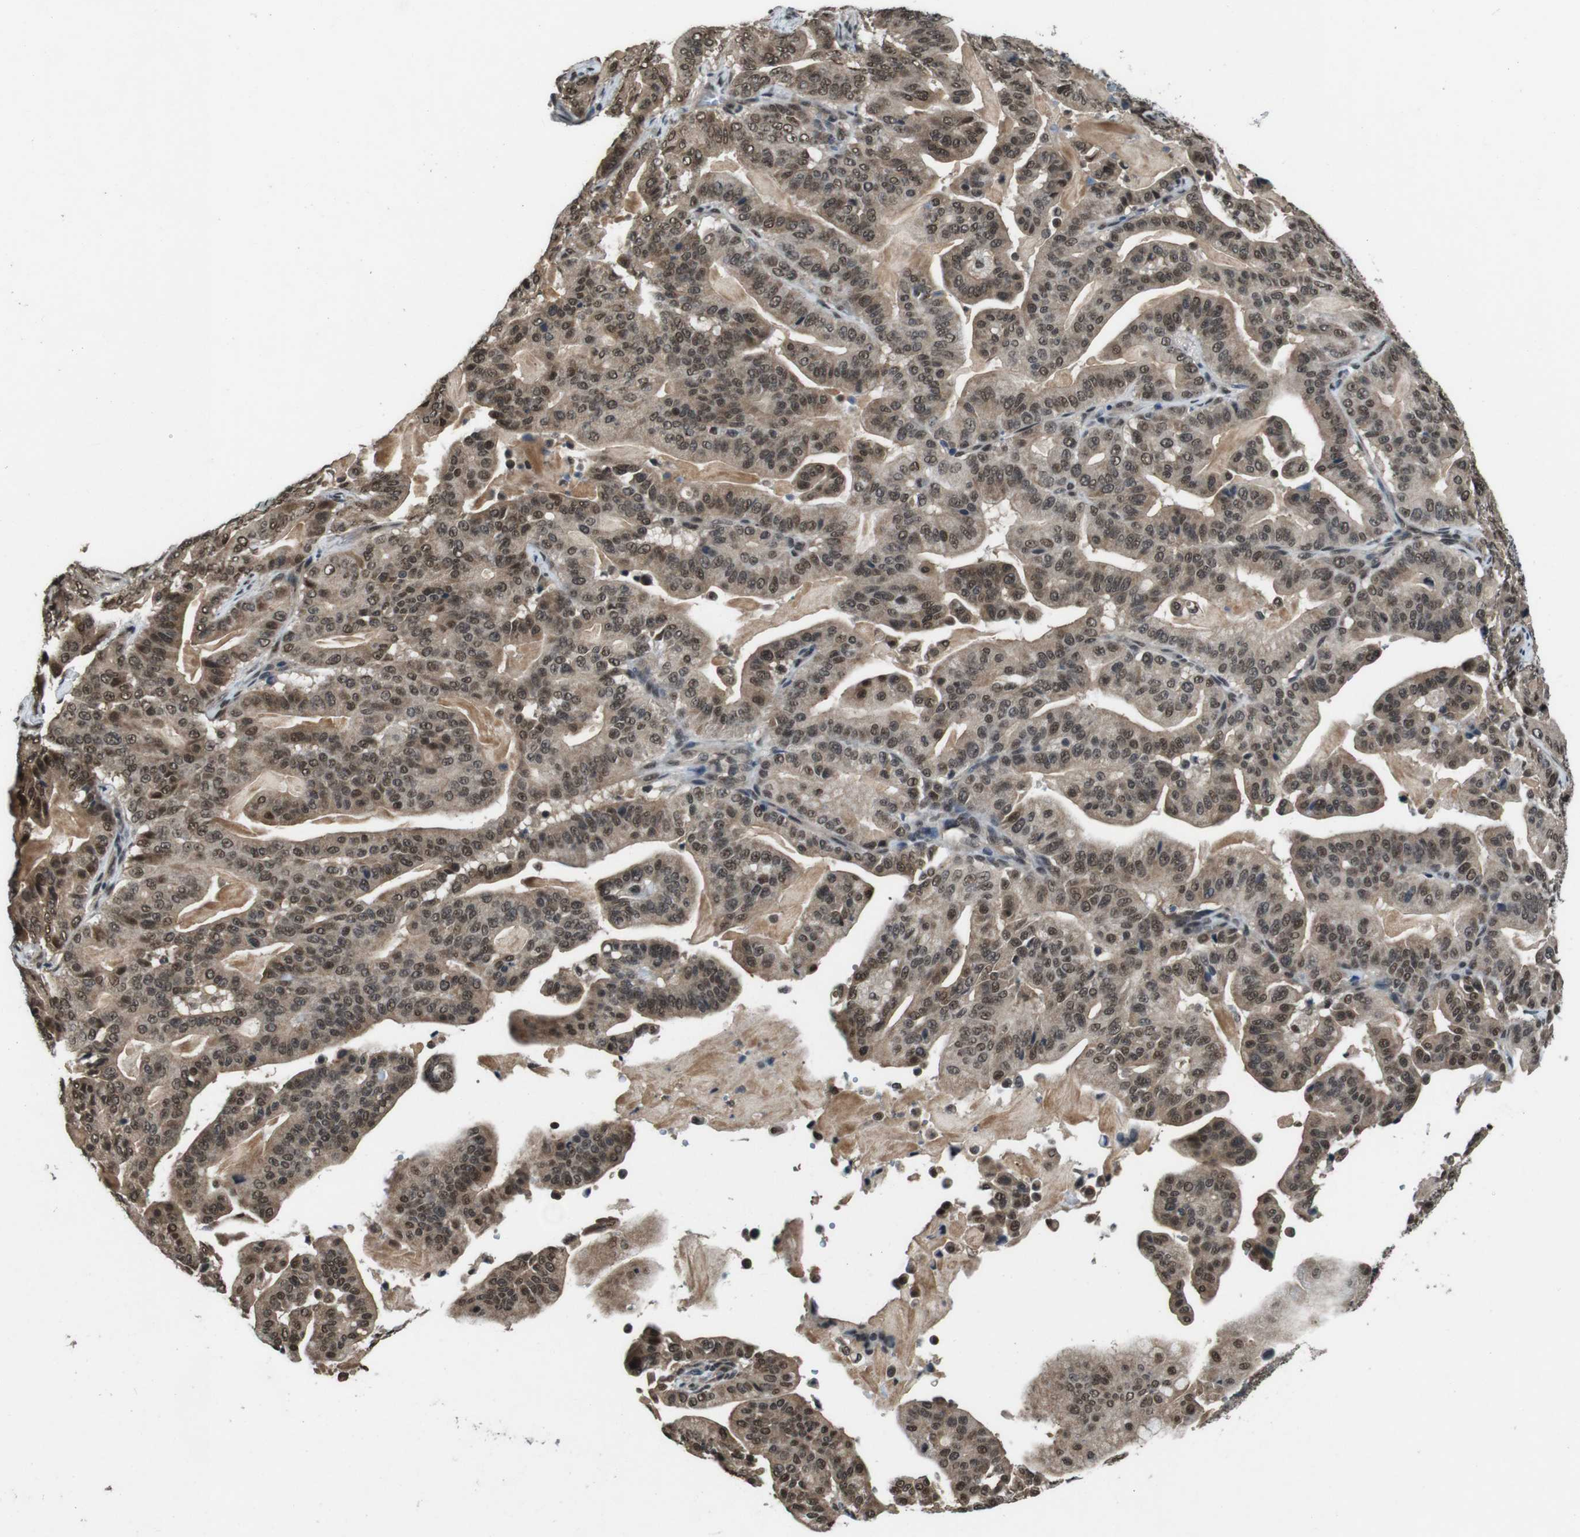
{"staining": {"intensity": "moderate", "quantity": ">75%", "location": "cytoplasmic/membranous,nuclear"}, "tissue": "pancreatic cancer", "cell_type": "Tumor cells", "image_type": "cancer", "snomed": [{"axis": "morphology", "description": "Adenocarcinoma, NOS"}, {"axis": "topography", "description": "Pancreas"}], "caption": "There is medium levels of moderate cytoplasmic/membranous and nuclear expression in tumor cells of pancreatic adenocarcinoma, as demonstrated by immunohistochemical staining (brown color).", "gene": "NR4A2", "patient": {"sex": "male", "age": 63}}